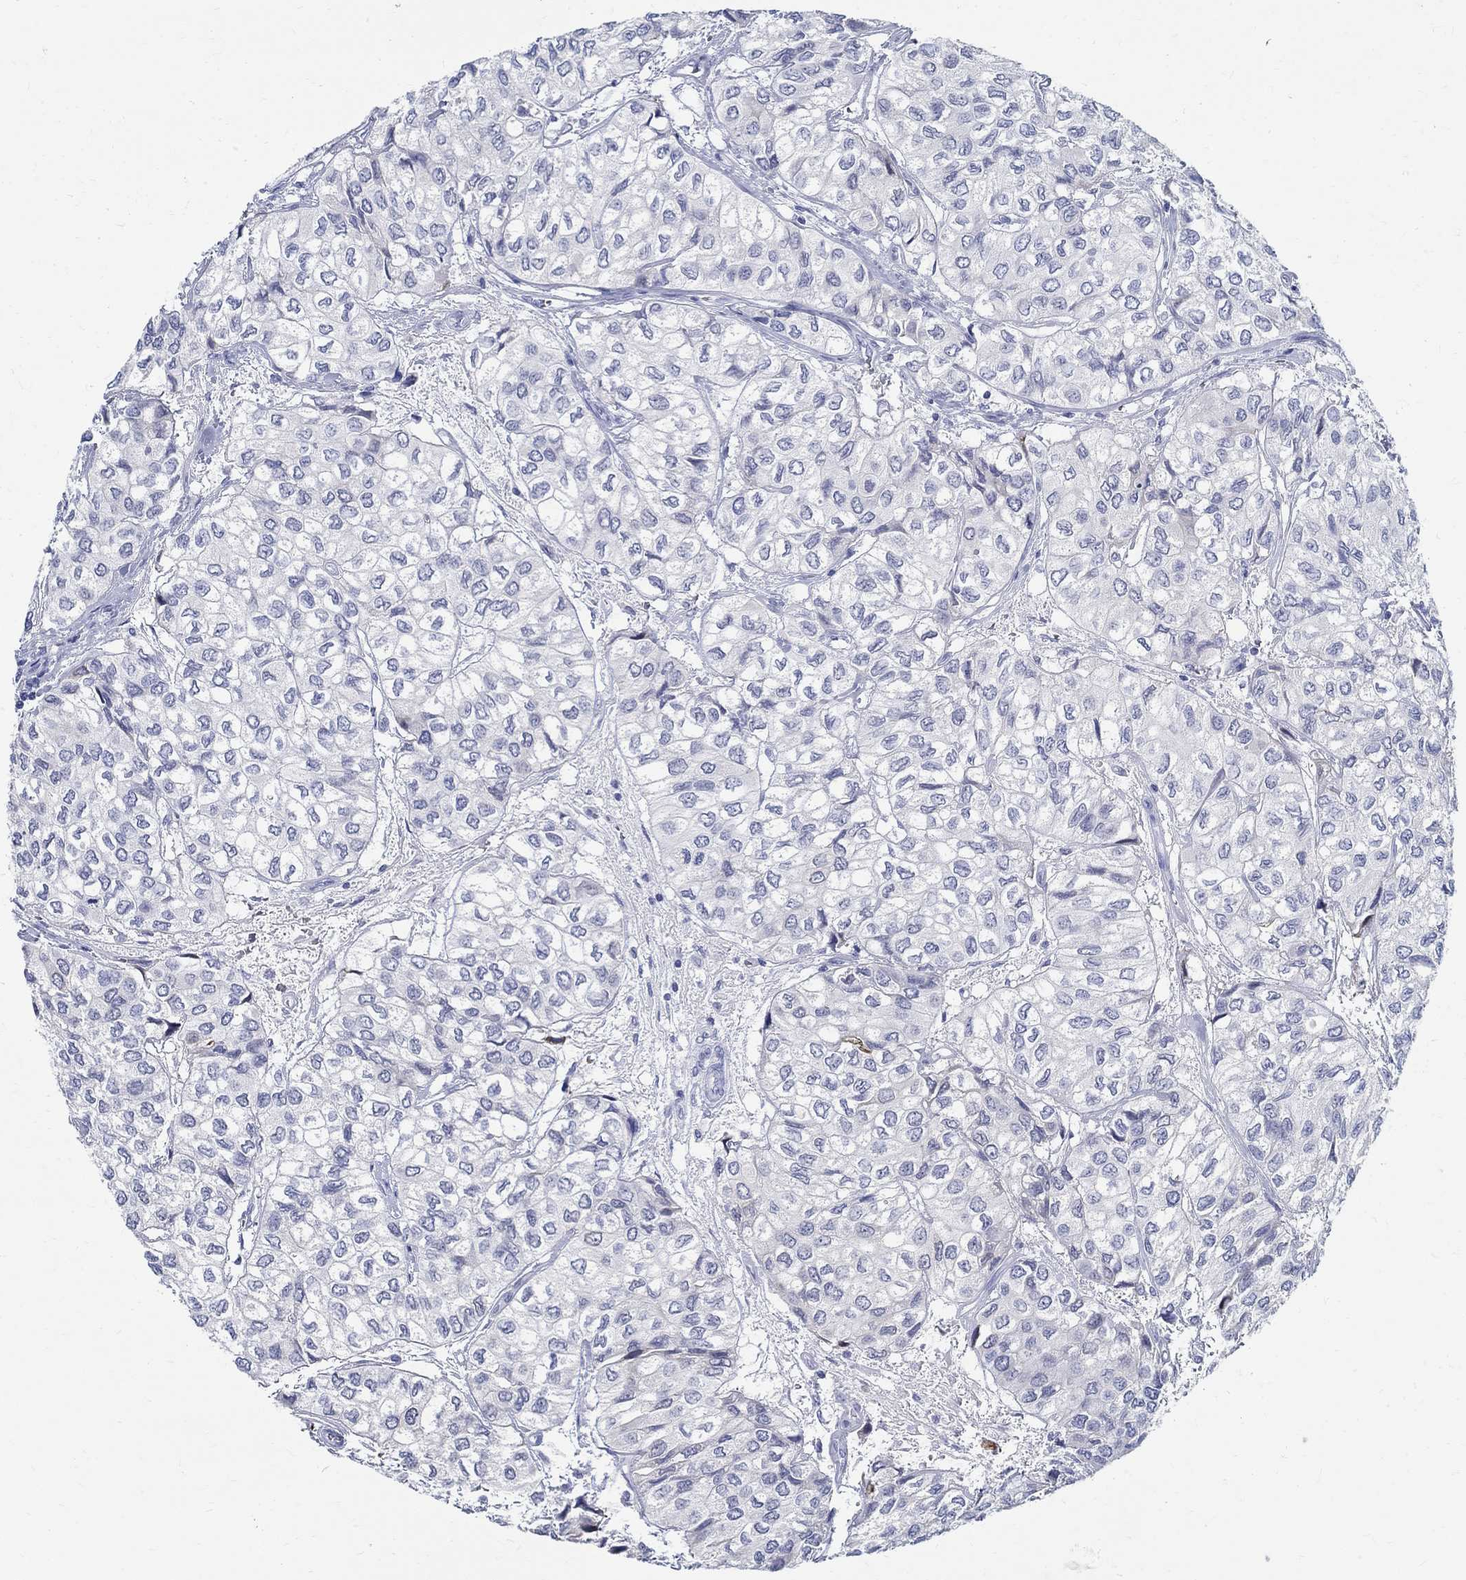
{"staining": {"intensity": "negative", "quantity": "none", "location": "none"}, "tissue": "urothelial cancer", "cell_type": "Tumor cells", "image_type": "cancer", "snomed": [{"axis": "morphology", "description": "Urothelial carcinoma, High grade"}, {"axis": "topography", "description": "Urinary bladder"}], "caption": "Immunohistochemistry photomicrograph of human urothelial carcinoma (high-grade) stained for a protein (brown), which displays no positivity in tumor cells.", "gene": "BSPRY", "patient": {"sex": "male", "age": 73}}